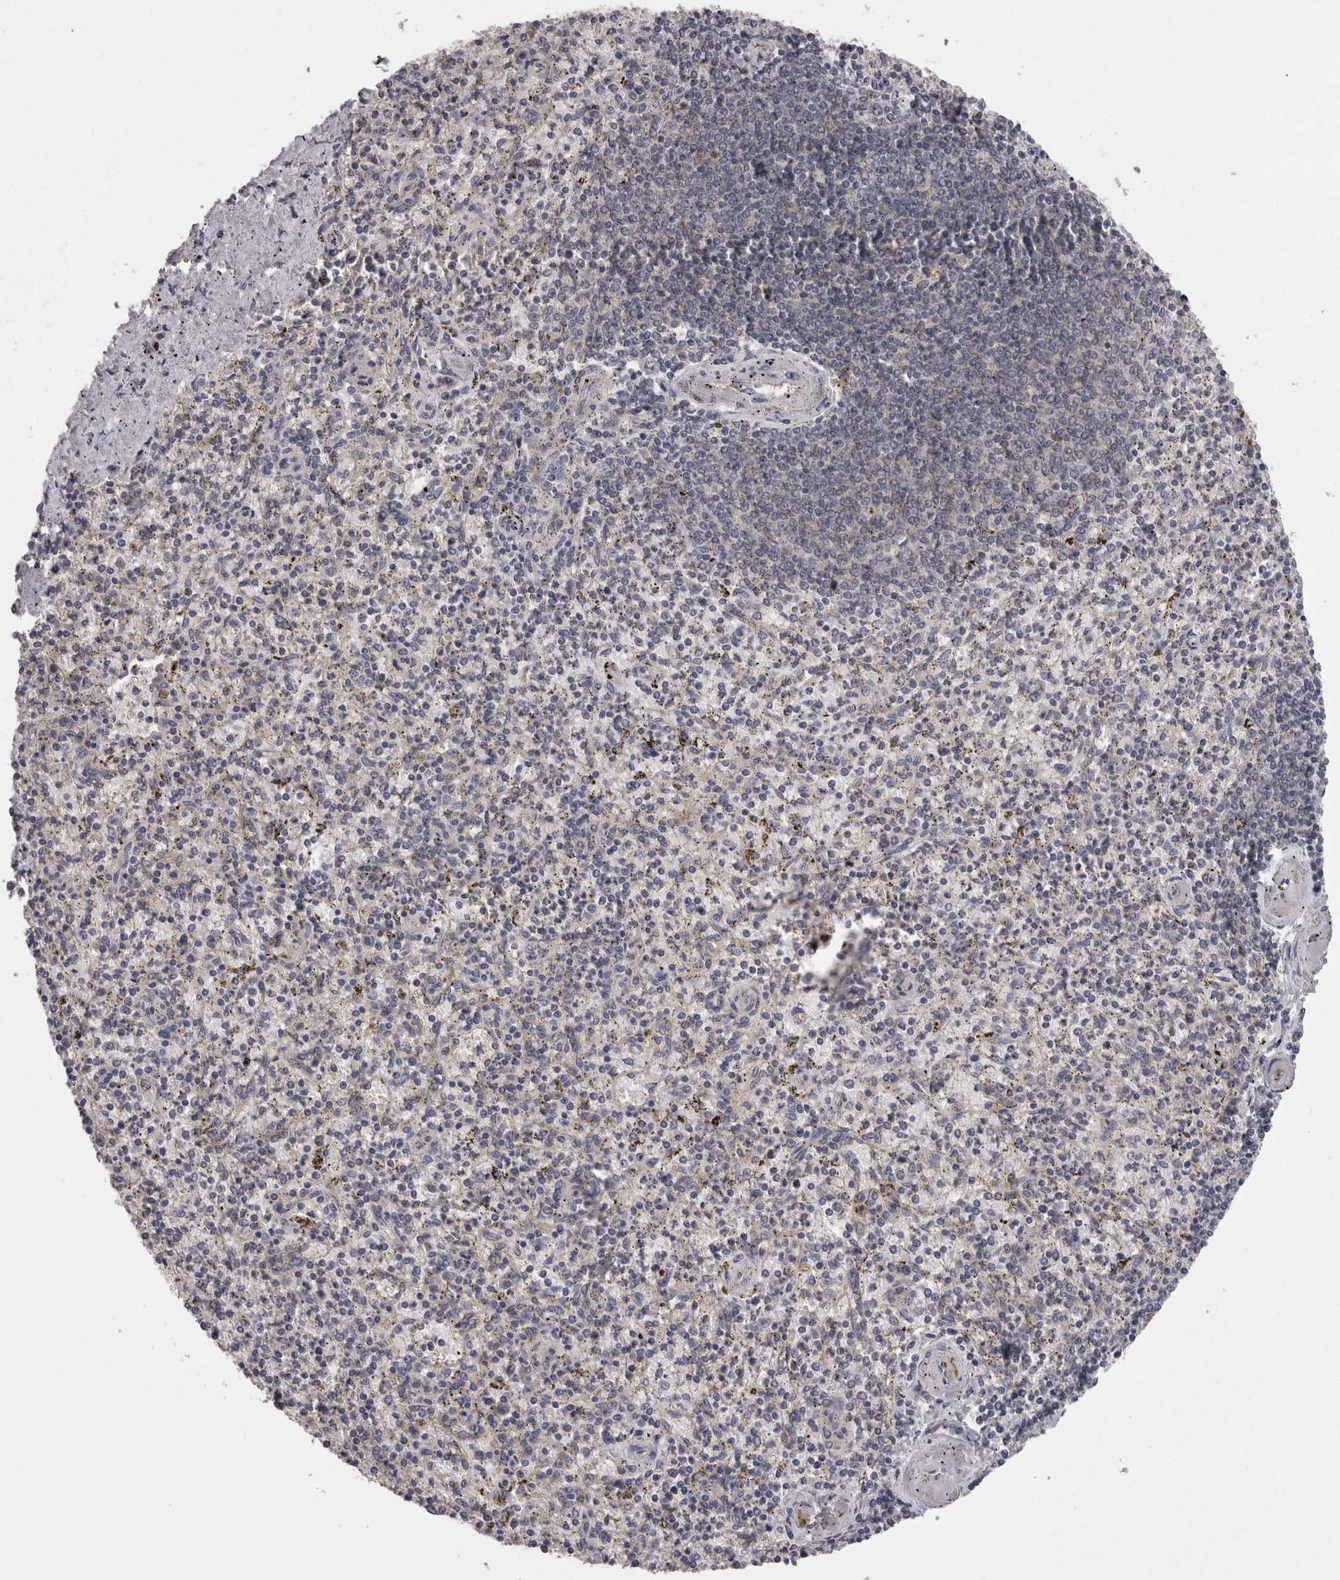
{"staining": {"intensity": "negative", "quantity": "none", "location": "none"}, "tissue": "spleen", "cell_type": "Cells in red pulp", "image_type": "normal", "snomed": [{"axis": "morphology", "description": "Normal tissue, NOS"}, {"axis": "topography", "description": "Spleen"}], "caption": "Protein analysis of normal spleen reveals no significant positivity in cells in red pulp.", "gene": "PCM1", "patient": {"sex": "male", "age": 72}}